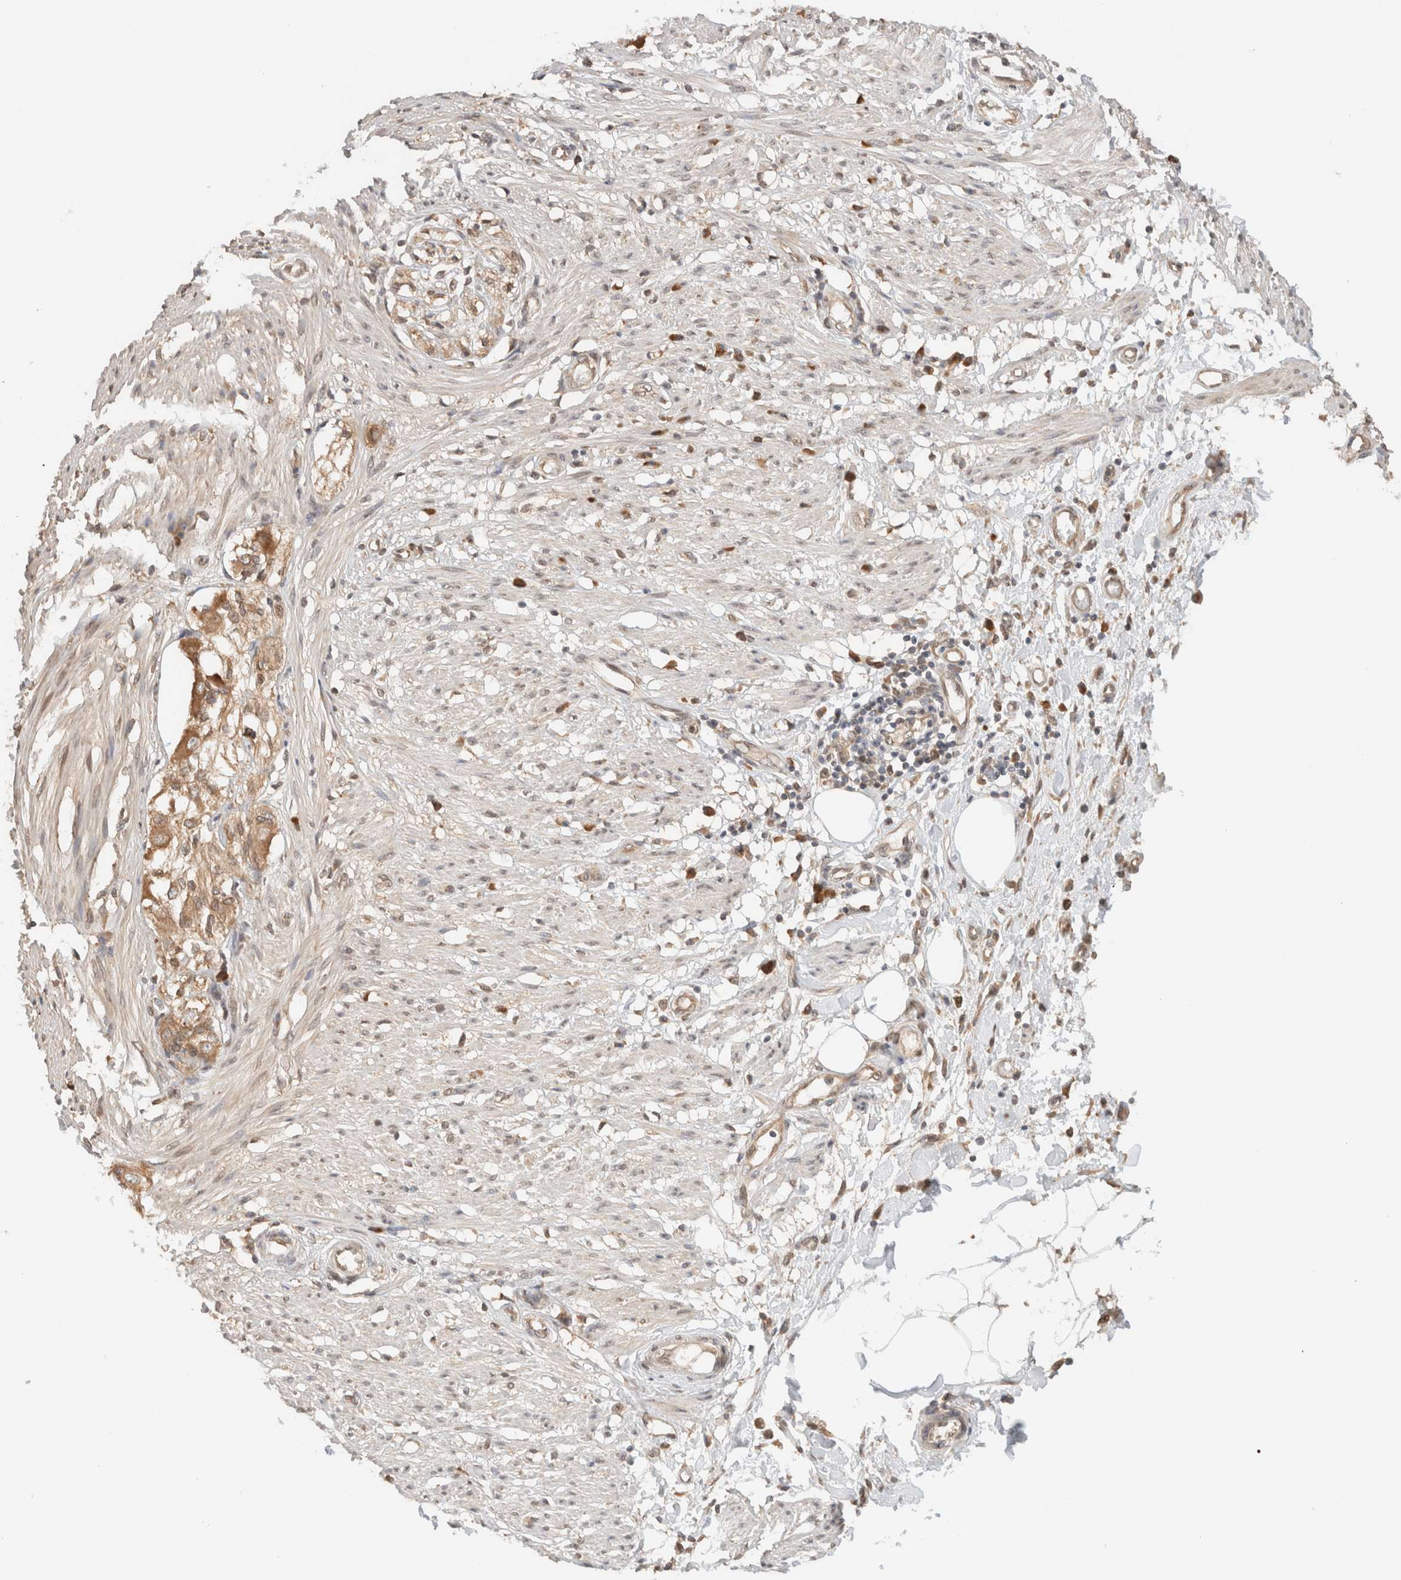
{"staining": {"intensity": "weak", "quantity": ">75%", "location": "cytoplasmic/membranous,nuclear"}, "tissue": "smooth muscle", "cell_type": "Smooth muscle cells", "image_type": "normal", "snomed": [{"axis": "morphology", "description": "Normal tissue, NOS"}, {"axis": "morphology", "description": "Adenocarcinoma, NOS"}, {"axis": "topography", "description": "Smooth muscle"}, {"axis": "topography", "description": "Colon"}], "caption": "Immunohistochemical staining of unremarkable human smooth muscle shows weak cytoplasmic/membranous,nuclear protein positivity in about >75% of smooth muscle cells. The staining was performed using DAB, with brown indicating positive protein expression. Nuclei are stained blue with hematoxylin.", "gene": "ARFGEF2", "patient": {"sex": "male", "age": 14}}